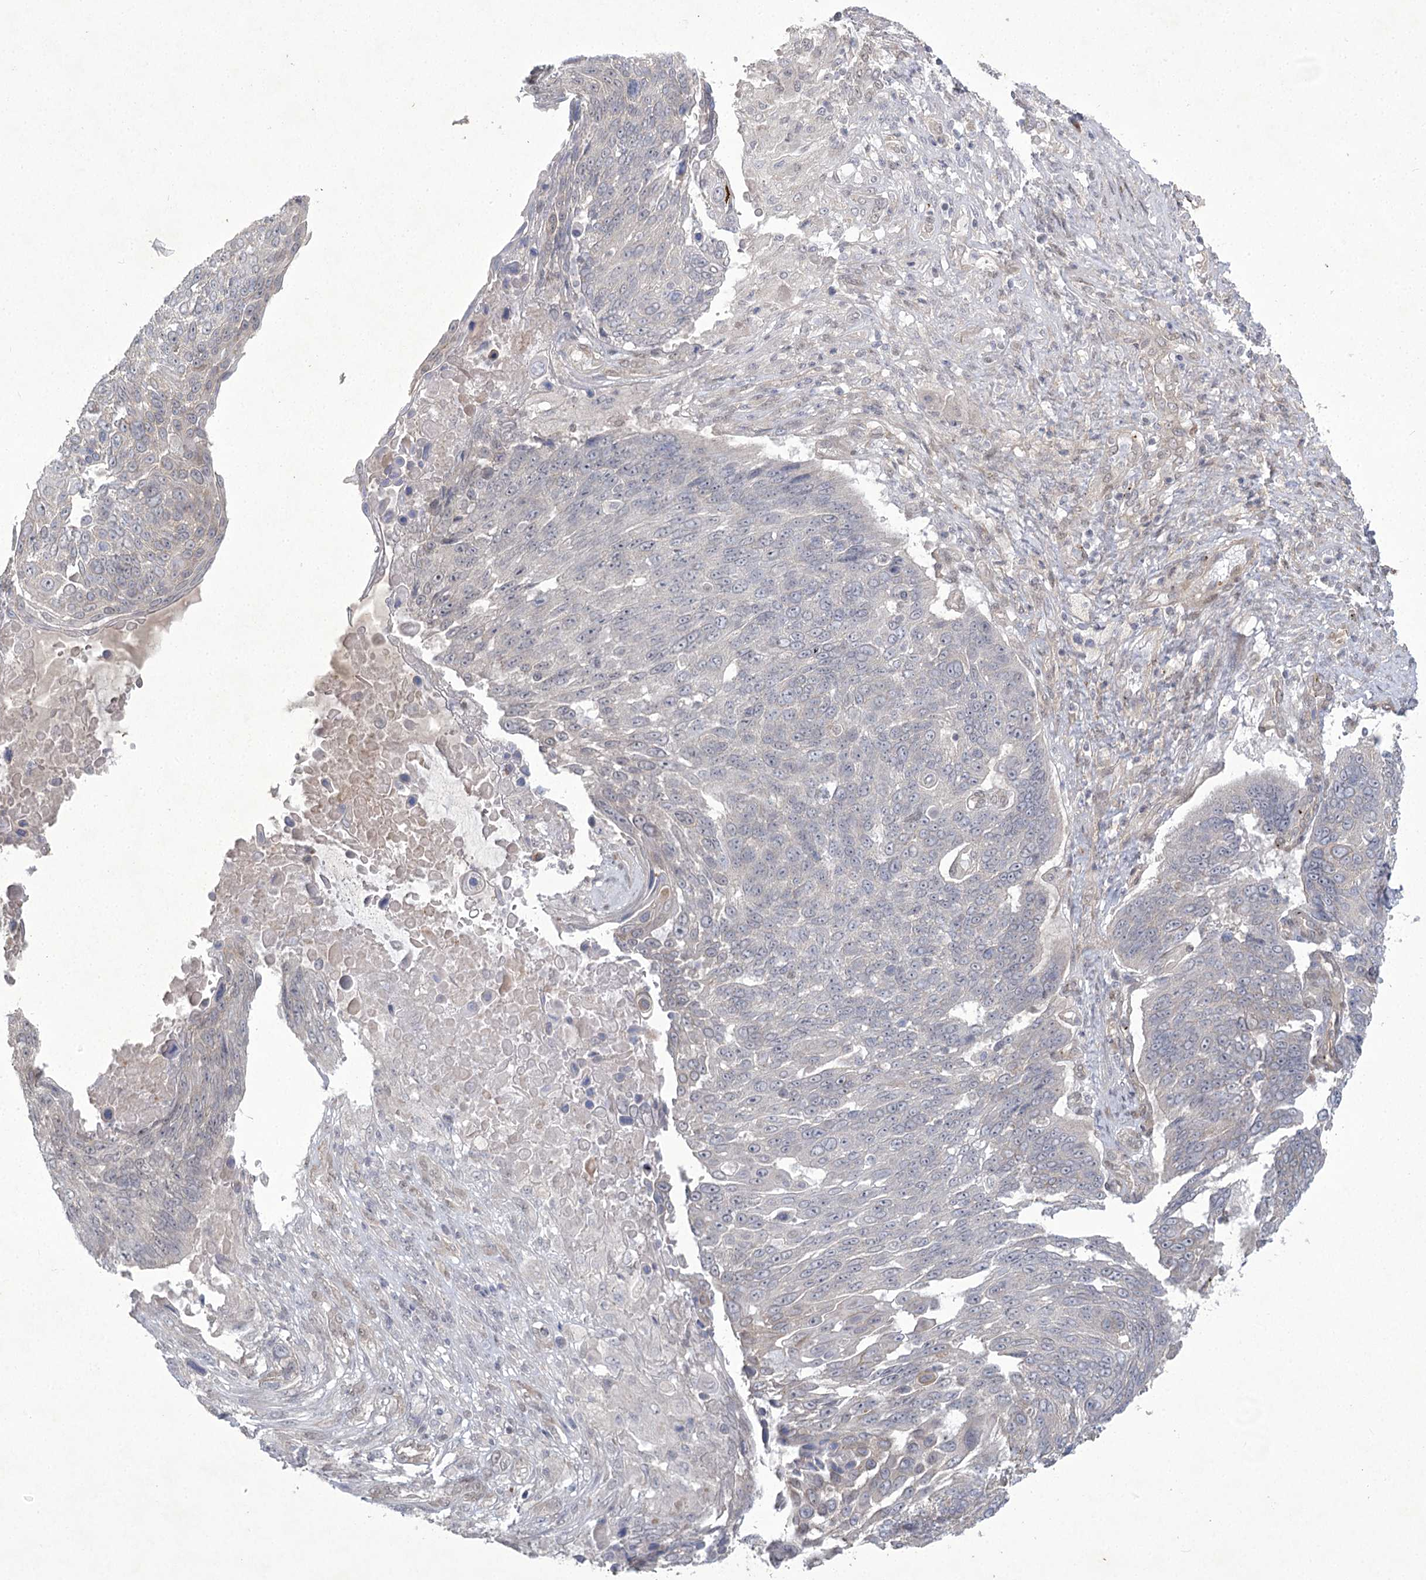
{"staining": {"intensity": "negative", "quantity": "none", "location": "none"}, "tissue": "lung cancer", "cell_type": "Tumor cells", "image_type": "cancer", "snomed": [{"axis": "morphology", "description": "Squamous cell carcinoma, NOS"}, {"axis": "topography", "description": "Lung"}], "caption": "Tumor cells show no significant protein expression in lung cancer.", "gene": "AMTN", "patient": {"sex": "male", "age": 66}}